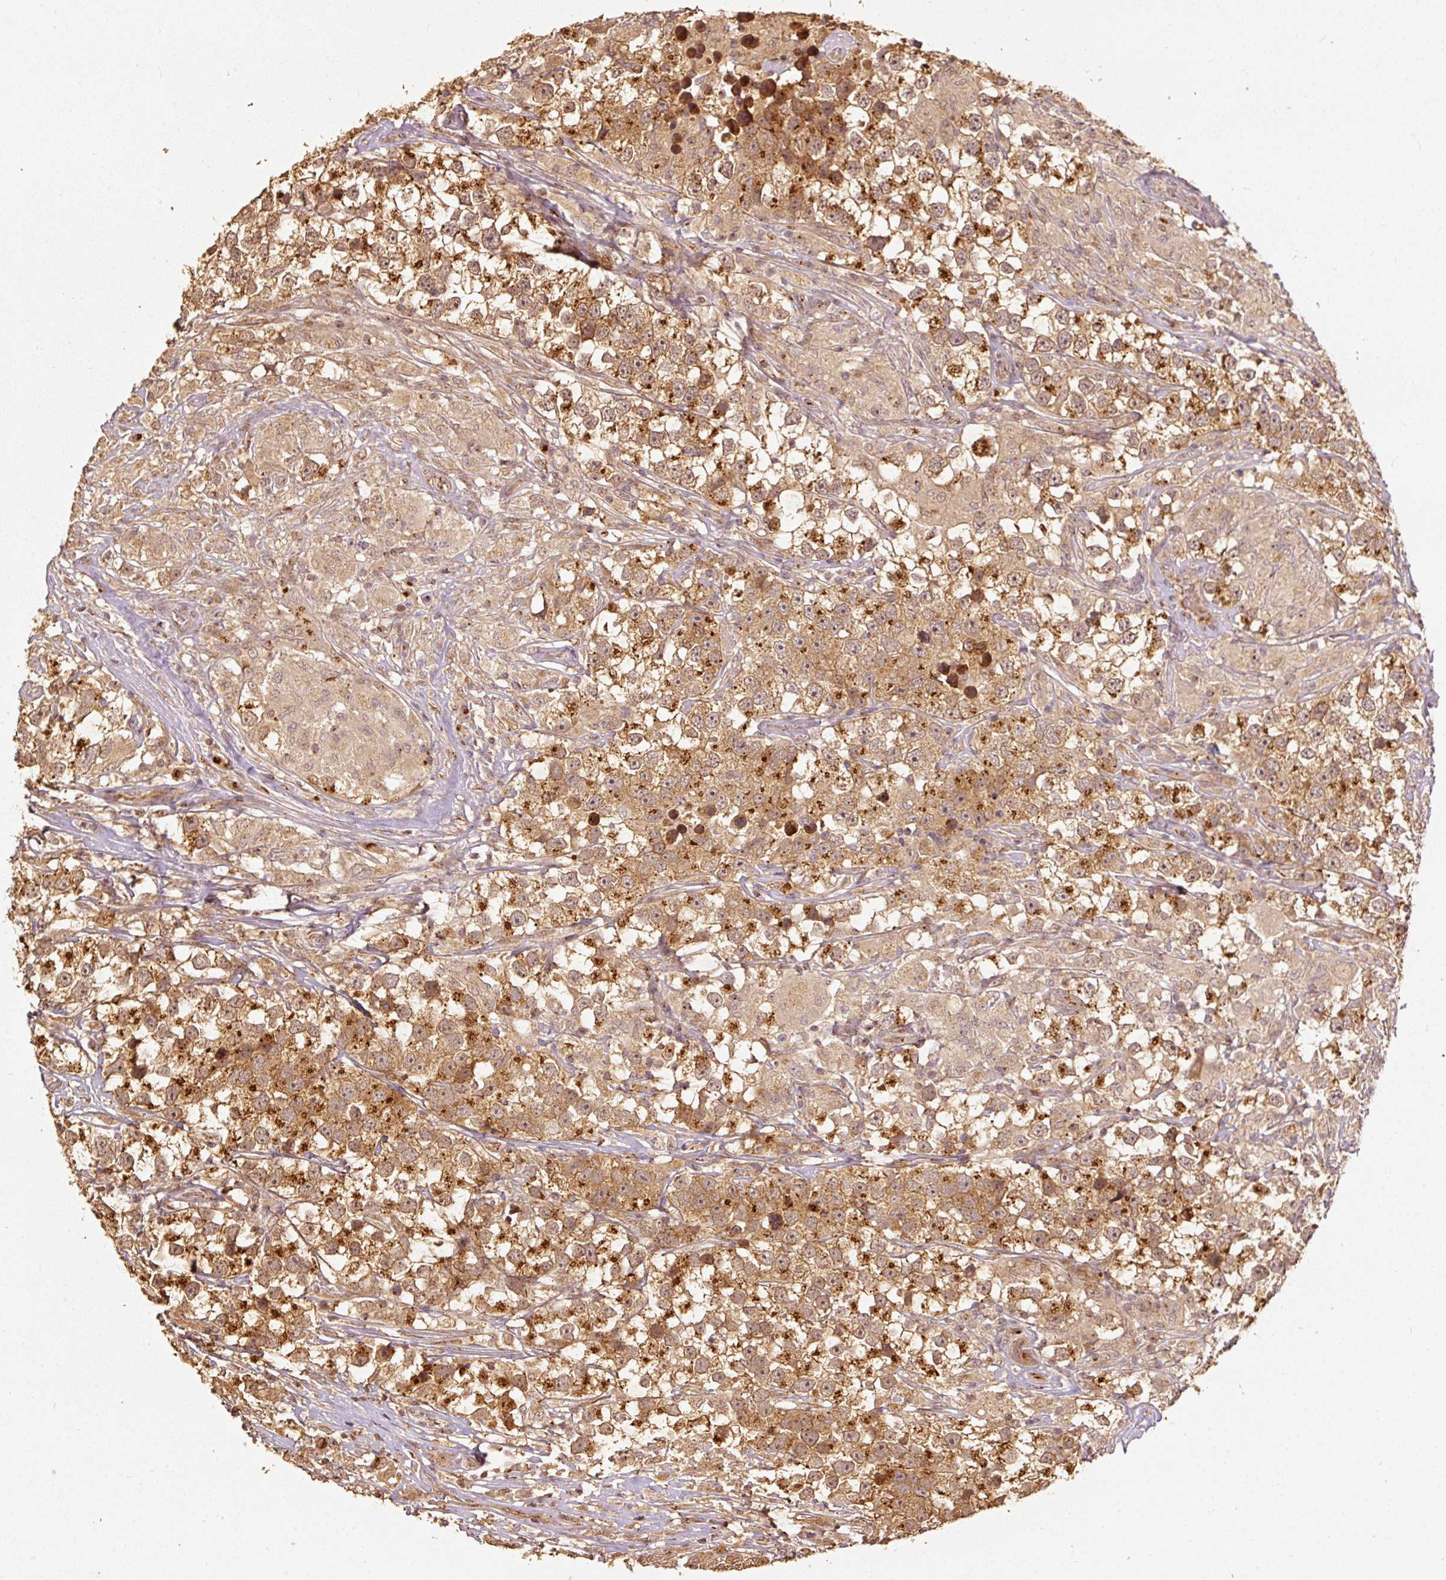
{"staining": {"intensity": "moderate", "quantity": ">75%", "location": "cytoplasmic/membranous"}, "tissue": "testis cancer", "cell_type": "Tumor cells", "image_type": "cancer", "snomed": [{"axis": "morphology", "description": "Seminoma, NOS"}, {"axis": "topography", "description": "Testis"}], "caption": "Testis cancer (seminoma) stained with IHC shows moderate cytoplasmic/membranous staining in approximately >75% of tumor cells. The staining was performed using DAB, with brown indicating positive protein expression. Nuclei are stained blue with hematoxylin.", "gene": "FUT8", "patient": {"sex": "male", "age": 46}}